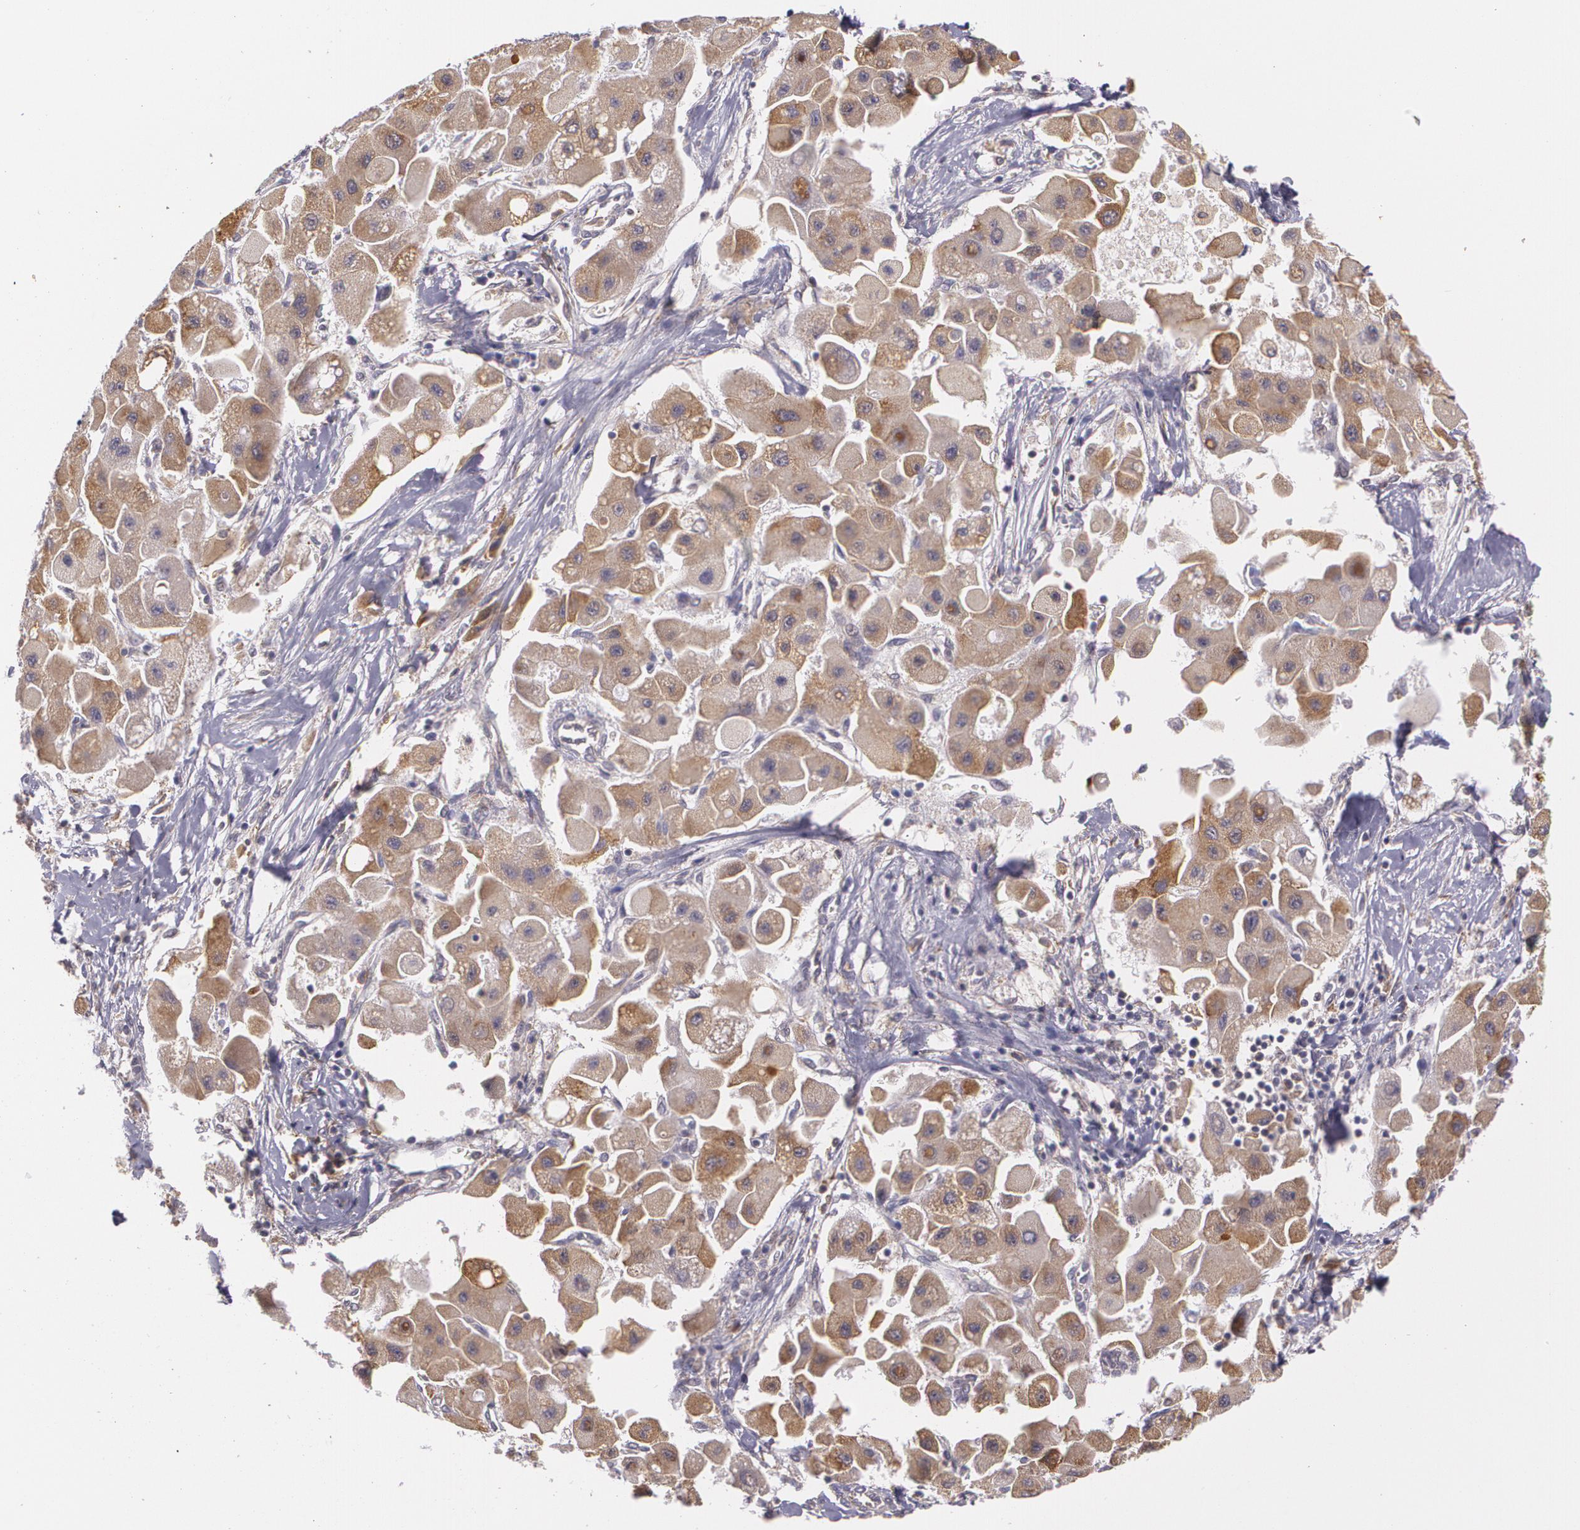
{"staining": {"intensity": "moderate", "quantity": ">75%", "location": "cytoplasmic/membranous"}, "tissue": "liver cancer", "cell_type": "Tumor cells", "image_type": "cancer", "snomed": [{"axis": "morphology", "description": "Carcinoma, Hepatocellular, NOS"}, {"axis": "topography", "description": "Liver"}], "caption": "The histopathology image reveals staining of hepatocellular carcinoma (liver), revealing moderate cytoplasmic/membranous protein expression (brown color) within tumor cells. Nuclei are stained in blue.", "gene": "CCL17", "patient": {"sex": "male", "age": 24}}